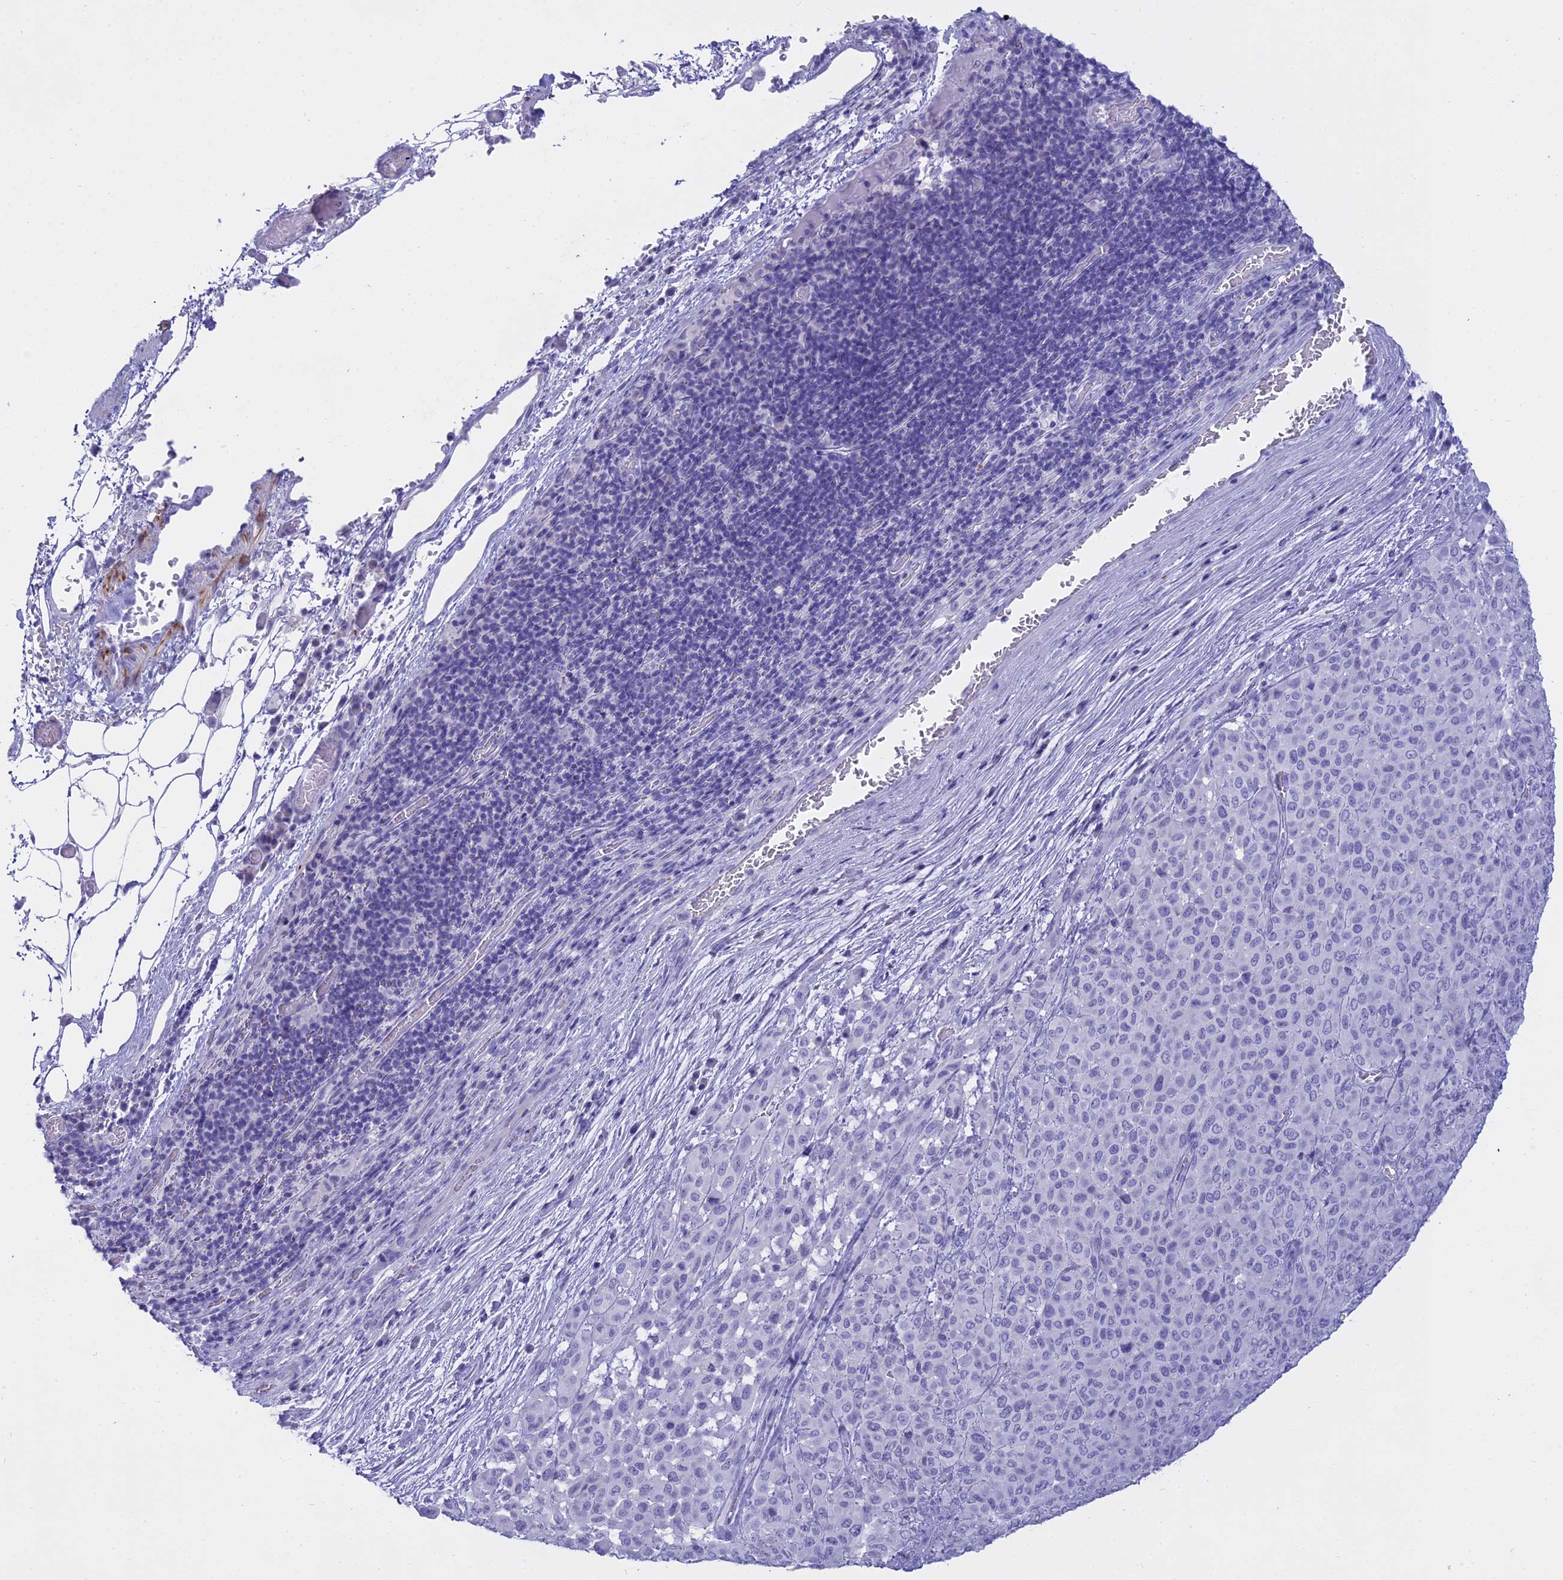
{"staining": {"intensity": "negative", "quantity": "none", "location": "none"}, "tissue": "melanoma", "cell_type": "Tumor cells", "image_type": "cancer", "snomed": [{"axis": "morphology", "description": "Malignant melanoma, Metastatic site"}, {"axis": "topography", "description": "Skin"}], "caption": "The IHC micrograph has no significant positivity in tumor cells of malignant melanoma (metastatic site) tissue.", "gene": "ALPP", "patient": {"sex": "female", "age": 81}}